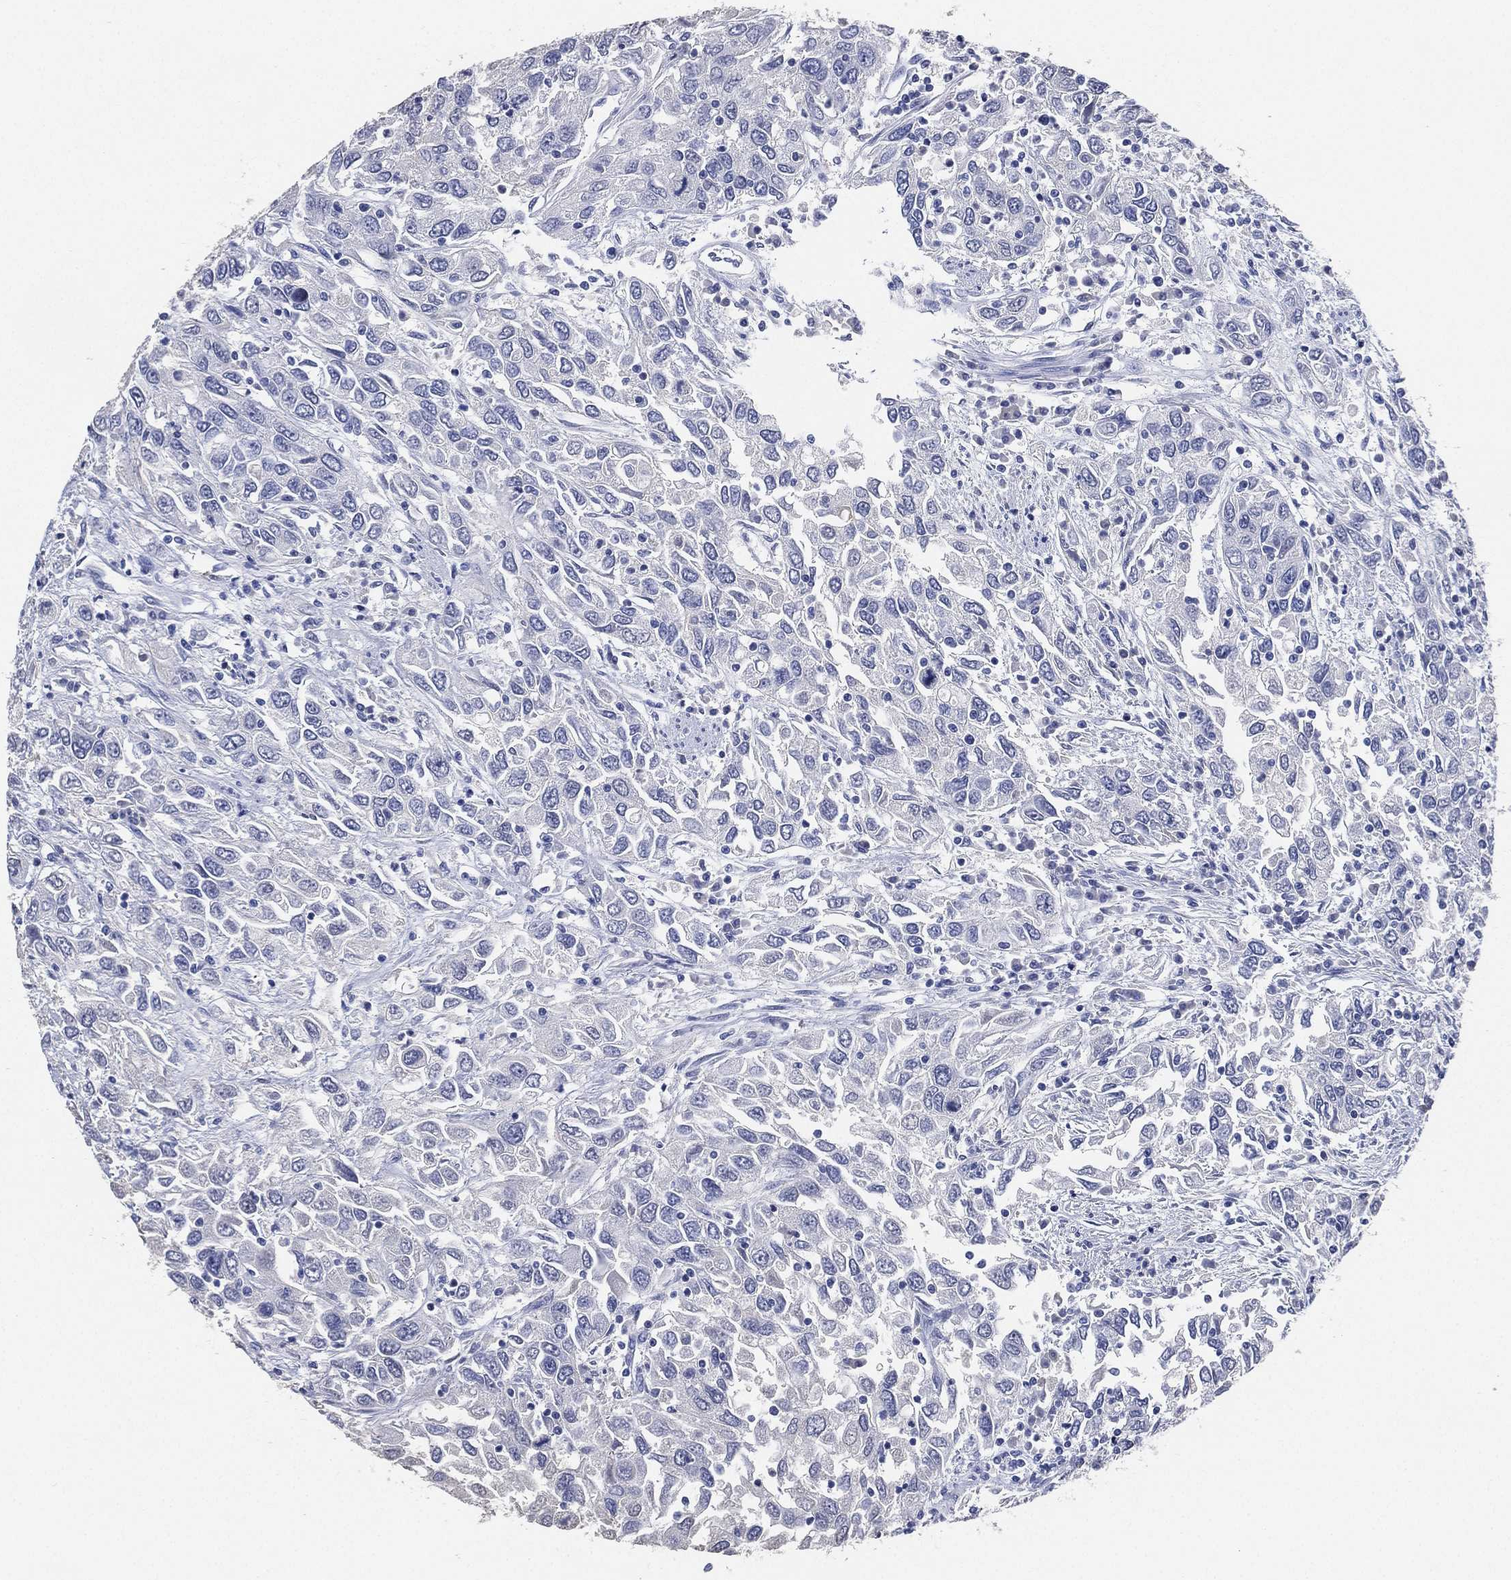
{"staining": {"intensity": "negative", "quantity": "none", "location": "none"}, "tissue": "urothelial cancer", "cell_type": "Tumor cells", "image_type": "cancer", "snomed": [{"axis": "morphology", "description": "Urothelial carcinoma, High grade"}, {"axis": "topography", "description": "Urinary bladder"}], "caption": "Tumor cells are negative for brown protein staining in urothelial cancer.", "gene": "IYD", "patient": {"sex": "male", "age": 76}}